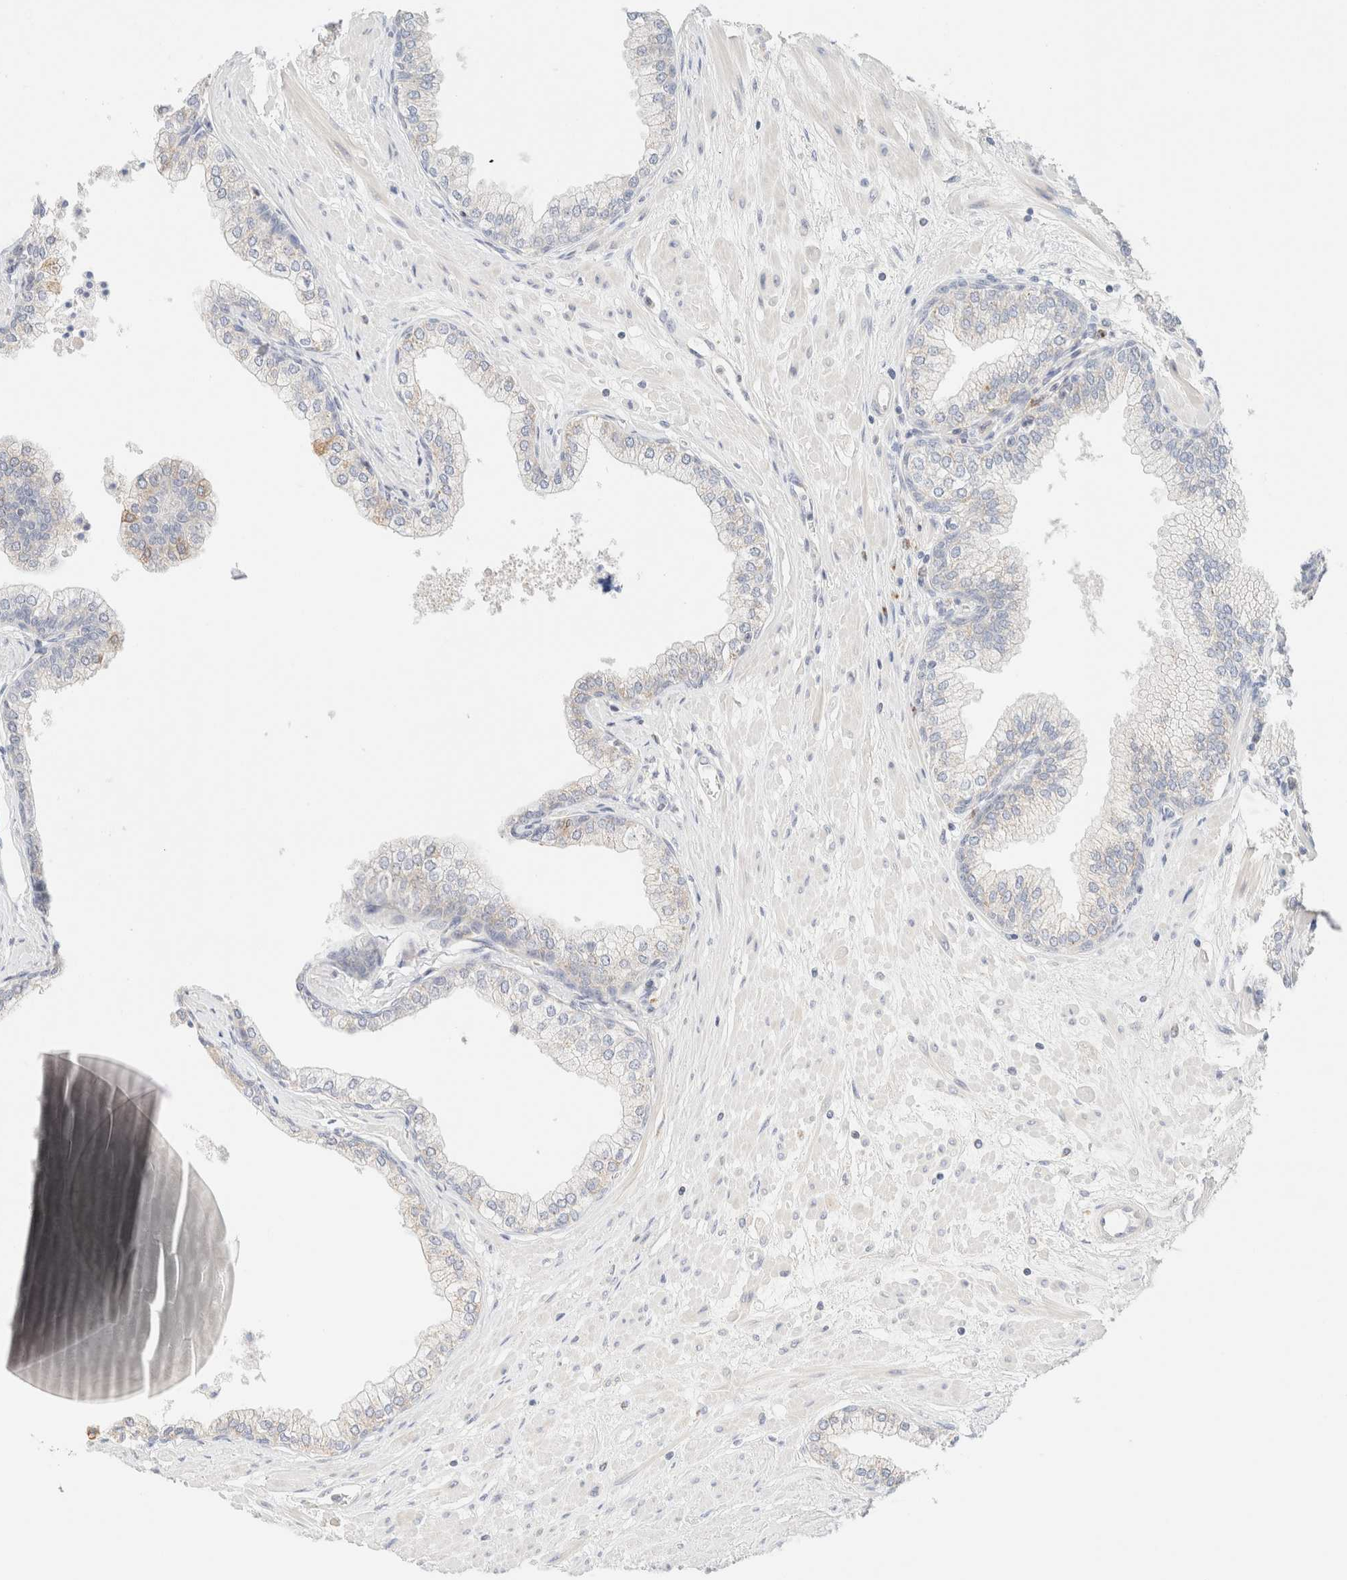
{"staining": {"intensity": "weak", "quantity": "25%-75%", "location": "cytoplasmic/membranous"}, "tissue": "prostate", "cell_type": "Glandular cells", "image_type": "normal", "snomed": [{"axis": "morphology", "description": "Normal tissue, NOS"}, {"axis": "morphology", "description": "Urothelial carcinoma, Low grade"}, {"axis": "topography", "description": "Urinary bladder"}, {"axis": "topography", "description": "Prostate"}], "caption": "A histopathology image of prostate stained for a protein demonstrates weak cytoplasmic/membranous brown staining in glandular cells.", "gene": "SARM1", "patient": {"sex": "male", "age": 60}}